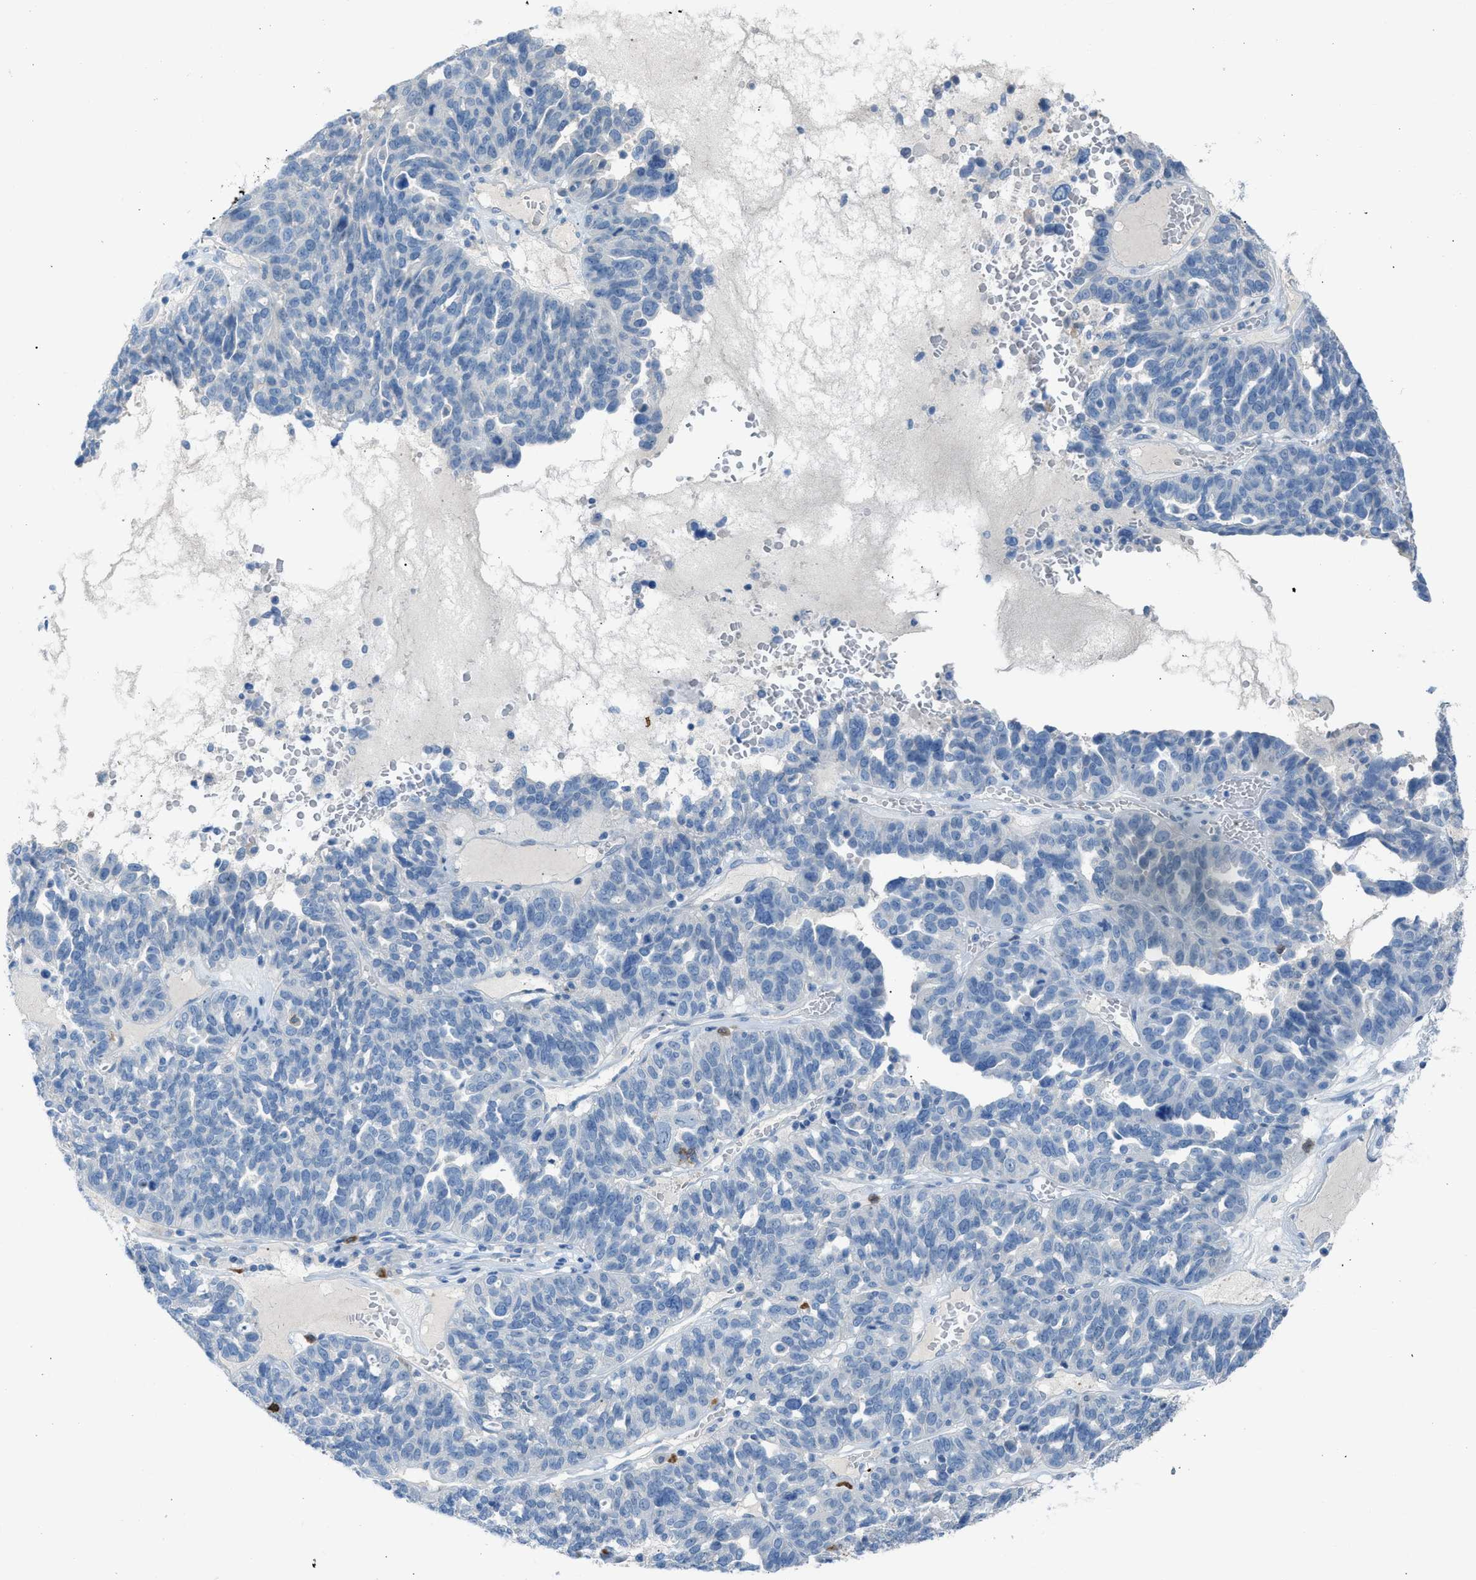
{"staining": {"intensity": "negative", "quantity": "none", "location": "none"}, "tissue": "ovarian cancer", "cell_type": "Tumor cells", "image_type": "cancer", "snomed": [{"axis": "morphology", "description": "Cystadenocarcinoma, serous, NOS"}, {"axis": "topography", "description": "Ovary"}], "caption": "Image shows no significant protein staining in tumor cells of ovarian cancer.", "gene": "CLEC10A", "patient": {"sex": "female", "age": 59}}